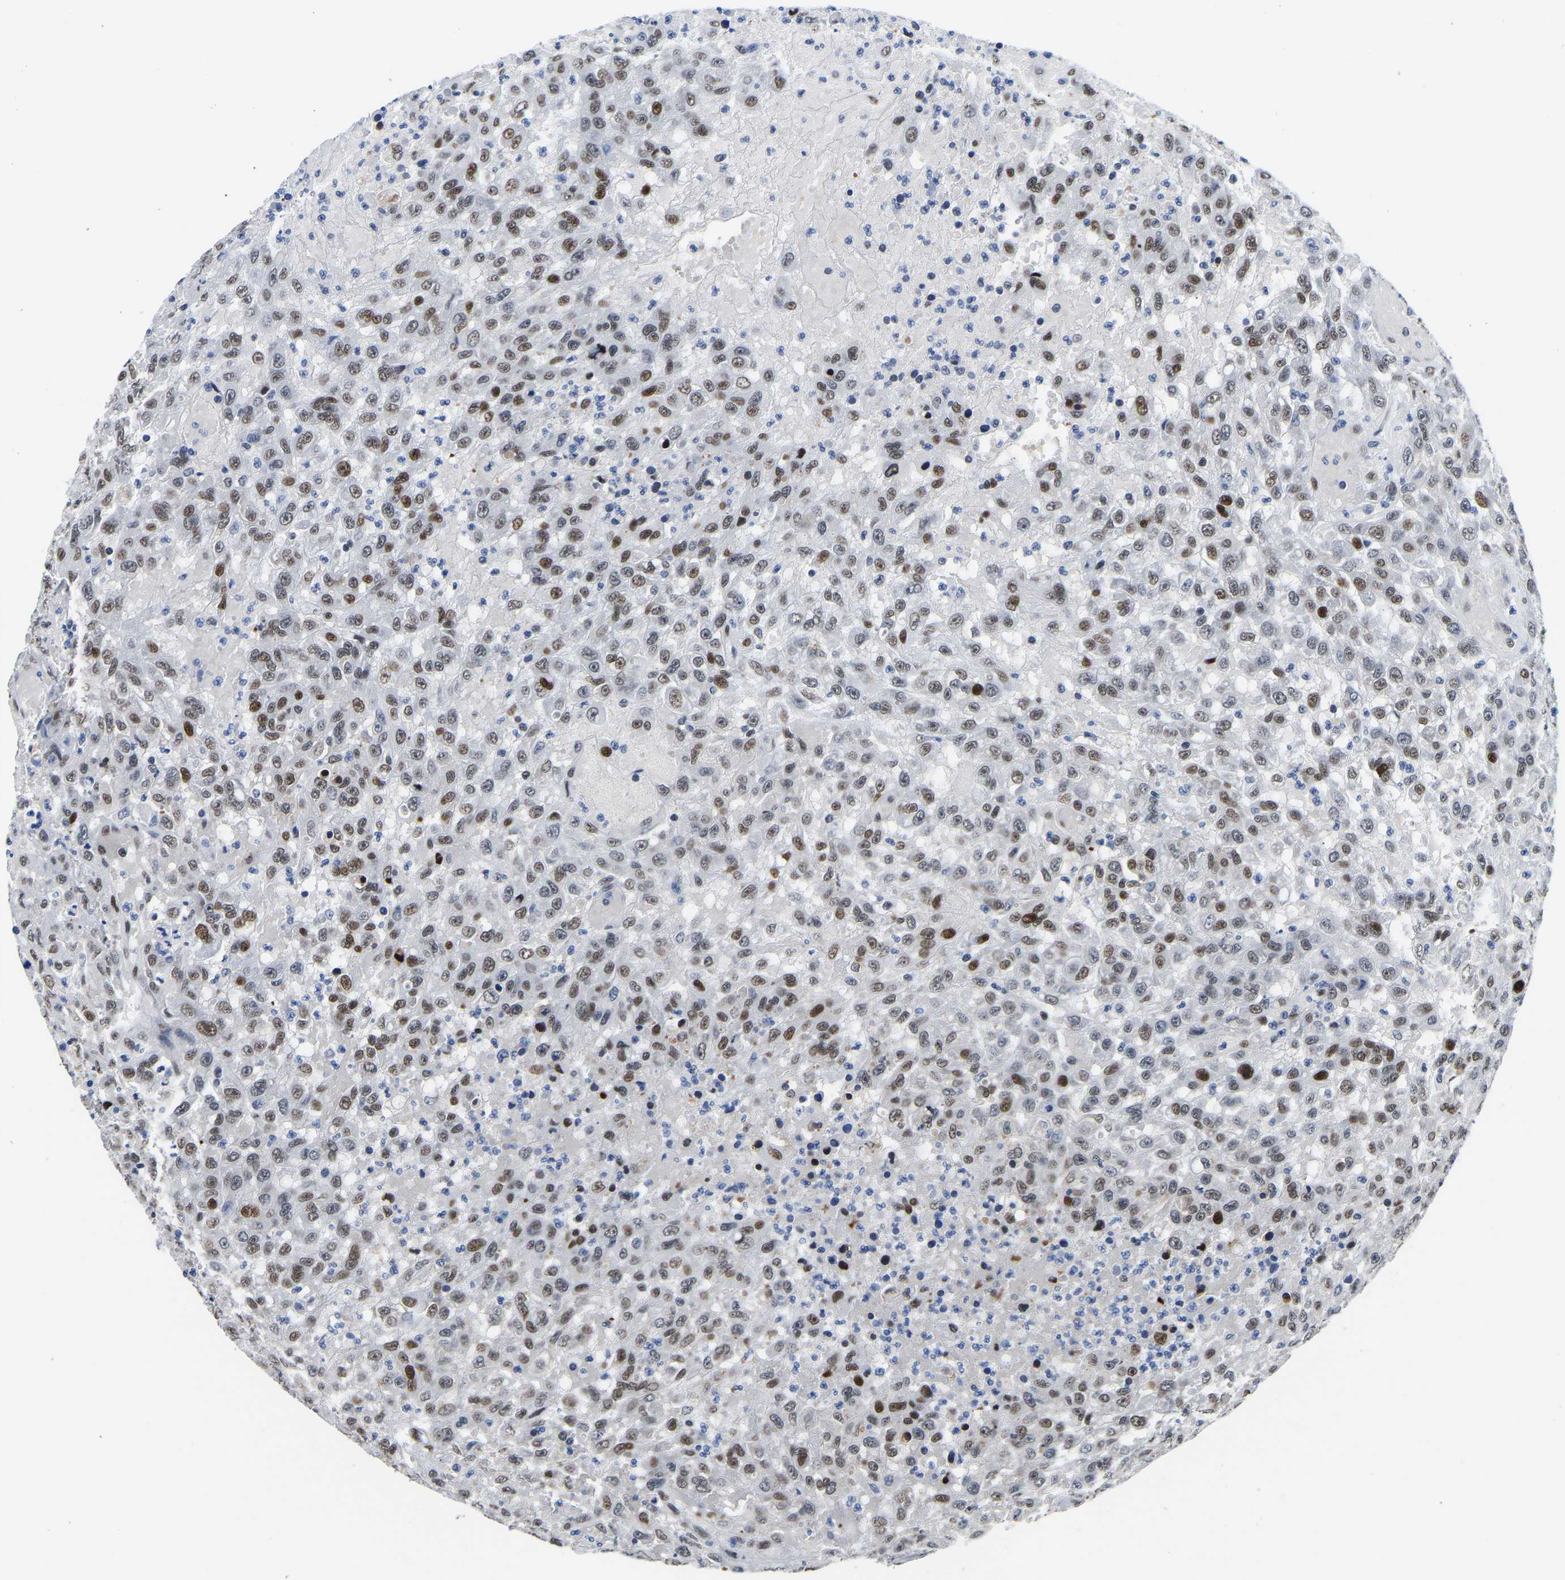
{"staining": {"intensity": "moderate", "quantity": ">75%", "location": "nuclear"}, "tissue": "urothelial cancer", "cell_type": "Tumor cells", "image_type": "cancer", "snomed": [{"axis": "morphology", "description": "Urothelial carcinoma, High grade"}, {"axis": "topography", "description": "Urinary bladder"}], "caption": "Urothelial carcinoma (high-grade) tissue demonstrates moderate nuclear expression in about >75% of tumor cells (Stains: DAB in brown, nuclei in blue, Microscopy: brightfield microscopy at high magnification).", "gene": "PTRHD1", "patient": {"sex": "male", "age": 46}}